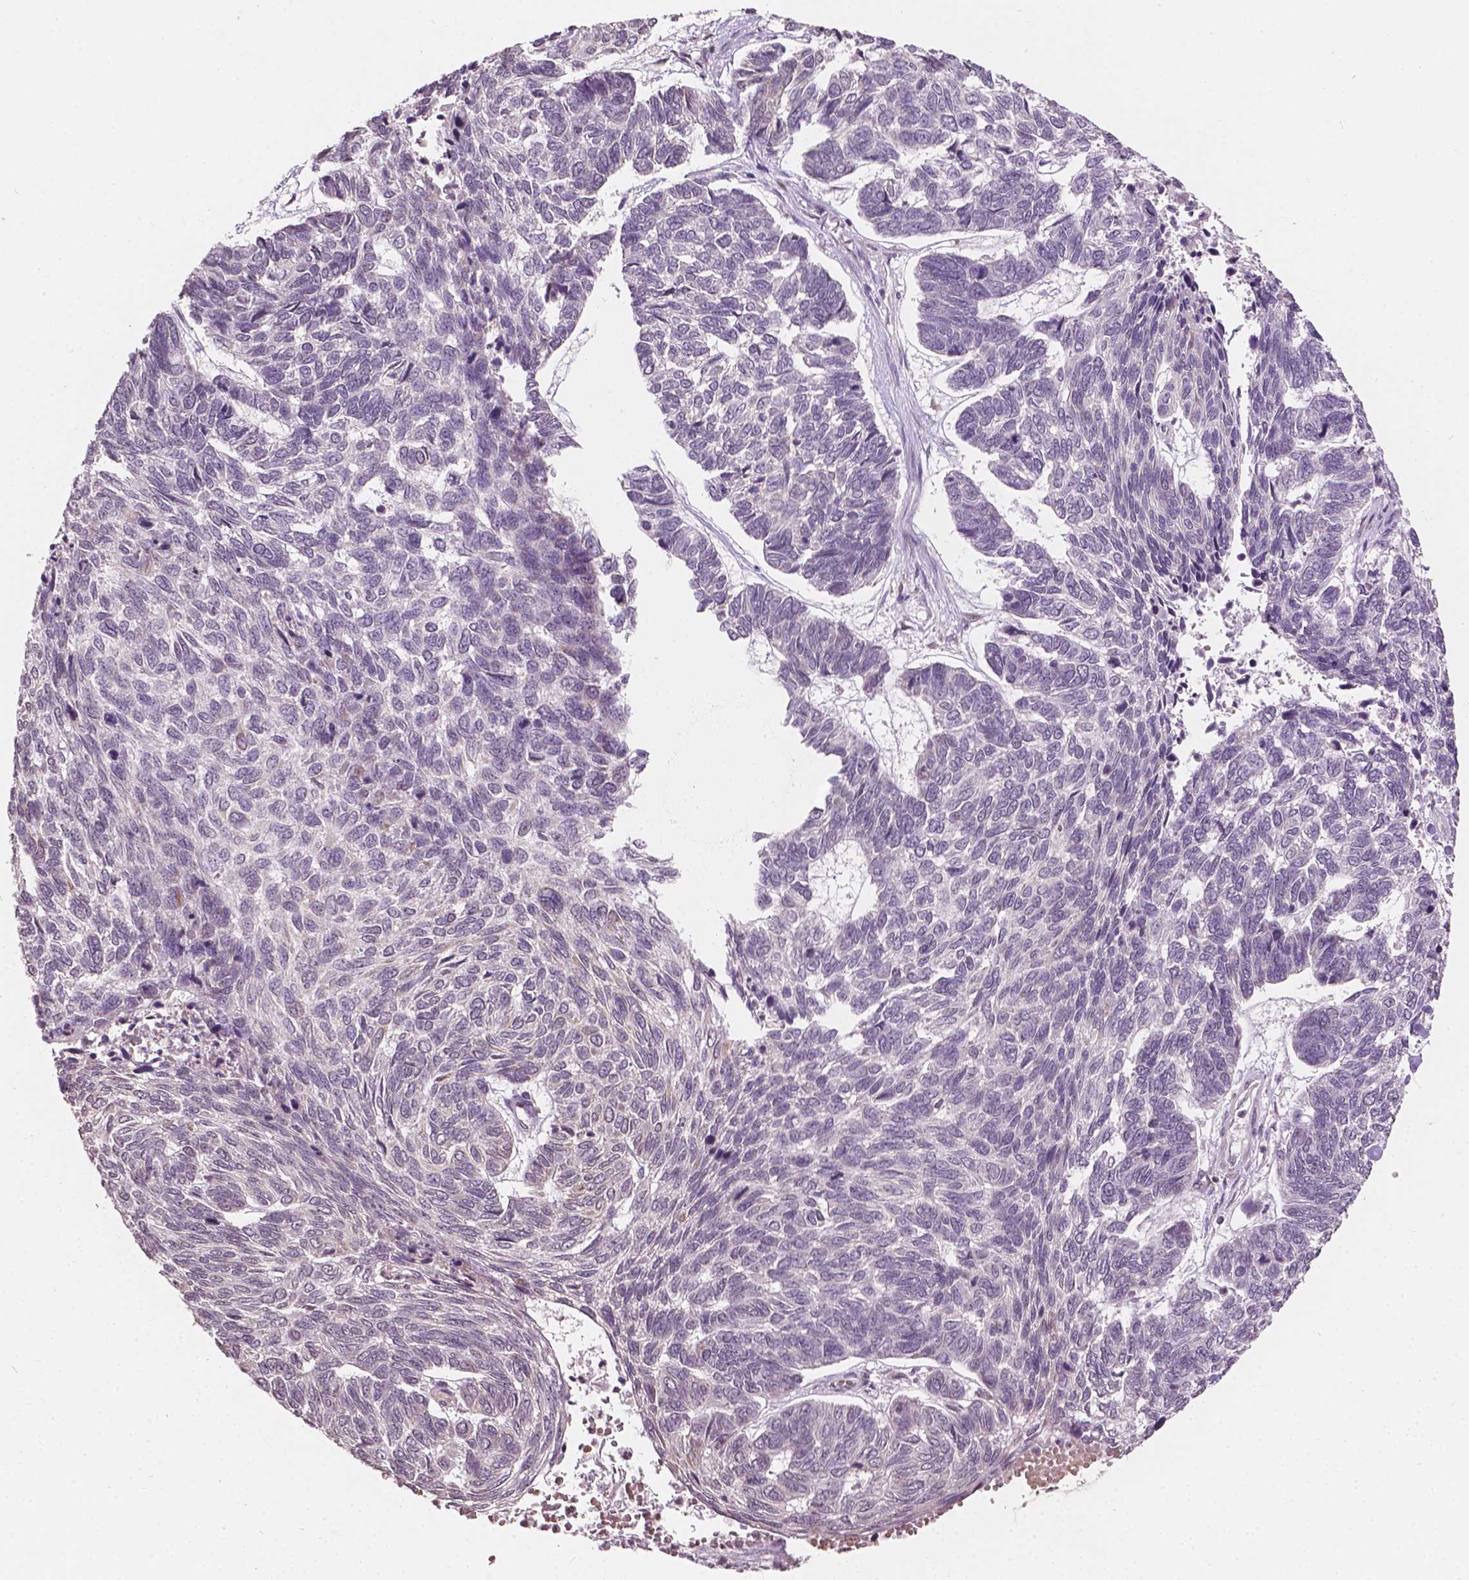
{"staining": {"intensity": "negative", "quantity": "none", "location": "none"}, "tissue": "skin cancer", "cell_type": "Tumor cells", "image_type": "cancer", "snomed": [{"axis": "morphology", "description": "Basal cell carcinoma"}, {"axis": "topography", "description": "Skin"}], "caption": "Immunohistochemical staining of skin cancer (basal cell carcinoma) reveals no significant expression in tumor cells.", "gene": "NOS1AP", "patient": {"sex": "female", "age": 65}}